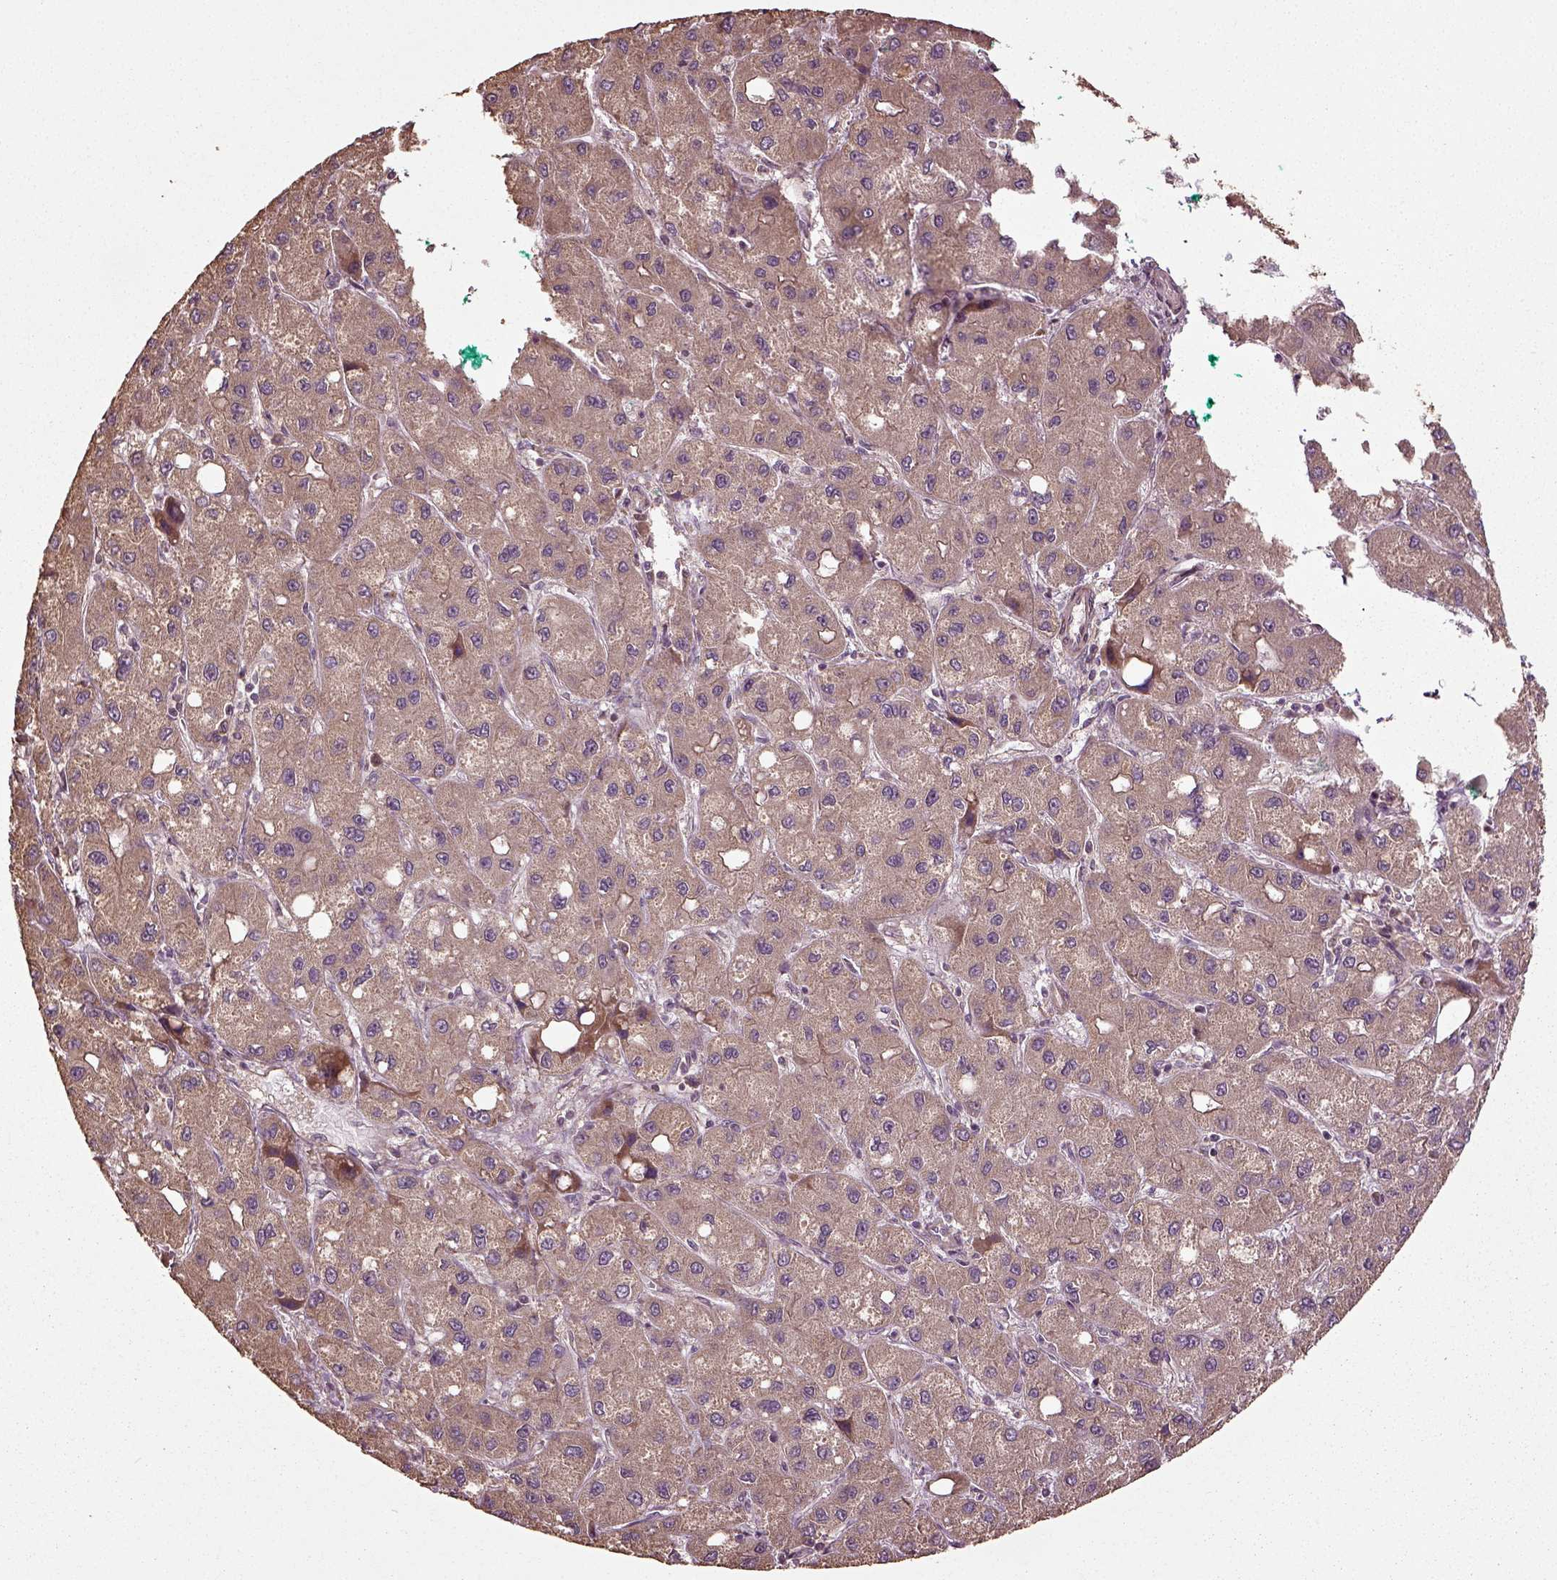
{"staining": {"intensity": "weak", "quantity": "25%-75%", "location": "cytoplasmic/membranous"}, "tissue": "liver cancer", "cell_type": "Tumor cells", "image_type": "cancer", "snomed": [{"axis": "morphology", "description": "Carcinoma, Hepatocellular, NOS"}, {"axis": "topography", "description": "Liver"}], "caption": "Immunohistochemistry (IHC) photomicrograph of hepatocellular carcinoma (liver) stained for a protein (brown), which shows low levels of weak cytoplasmic/membranous staining in about 25%-75% of tumor cells.", "gene": "ERV3-1", "patient": {"sex": "male", "age": 73}}